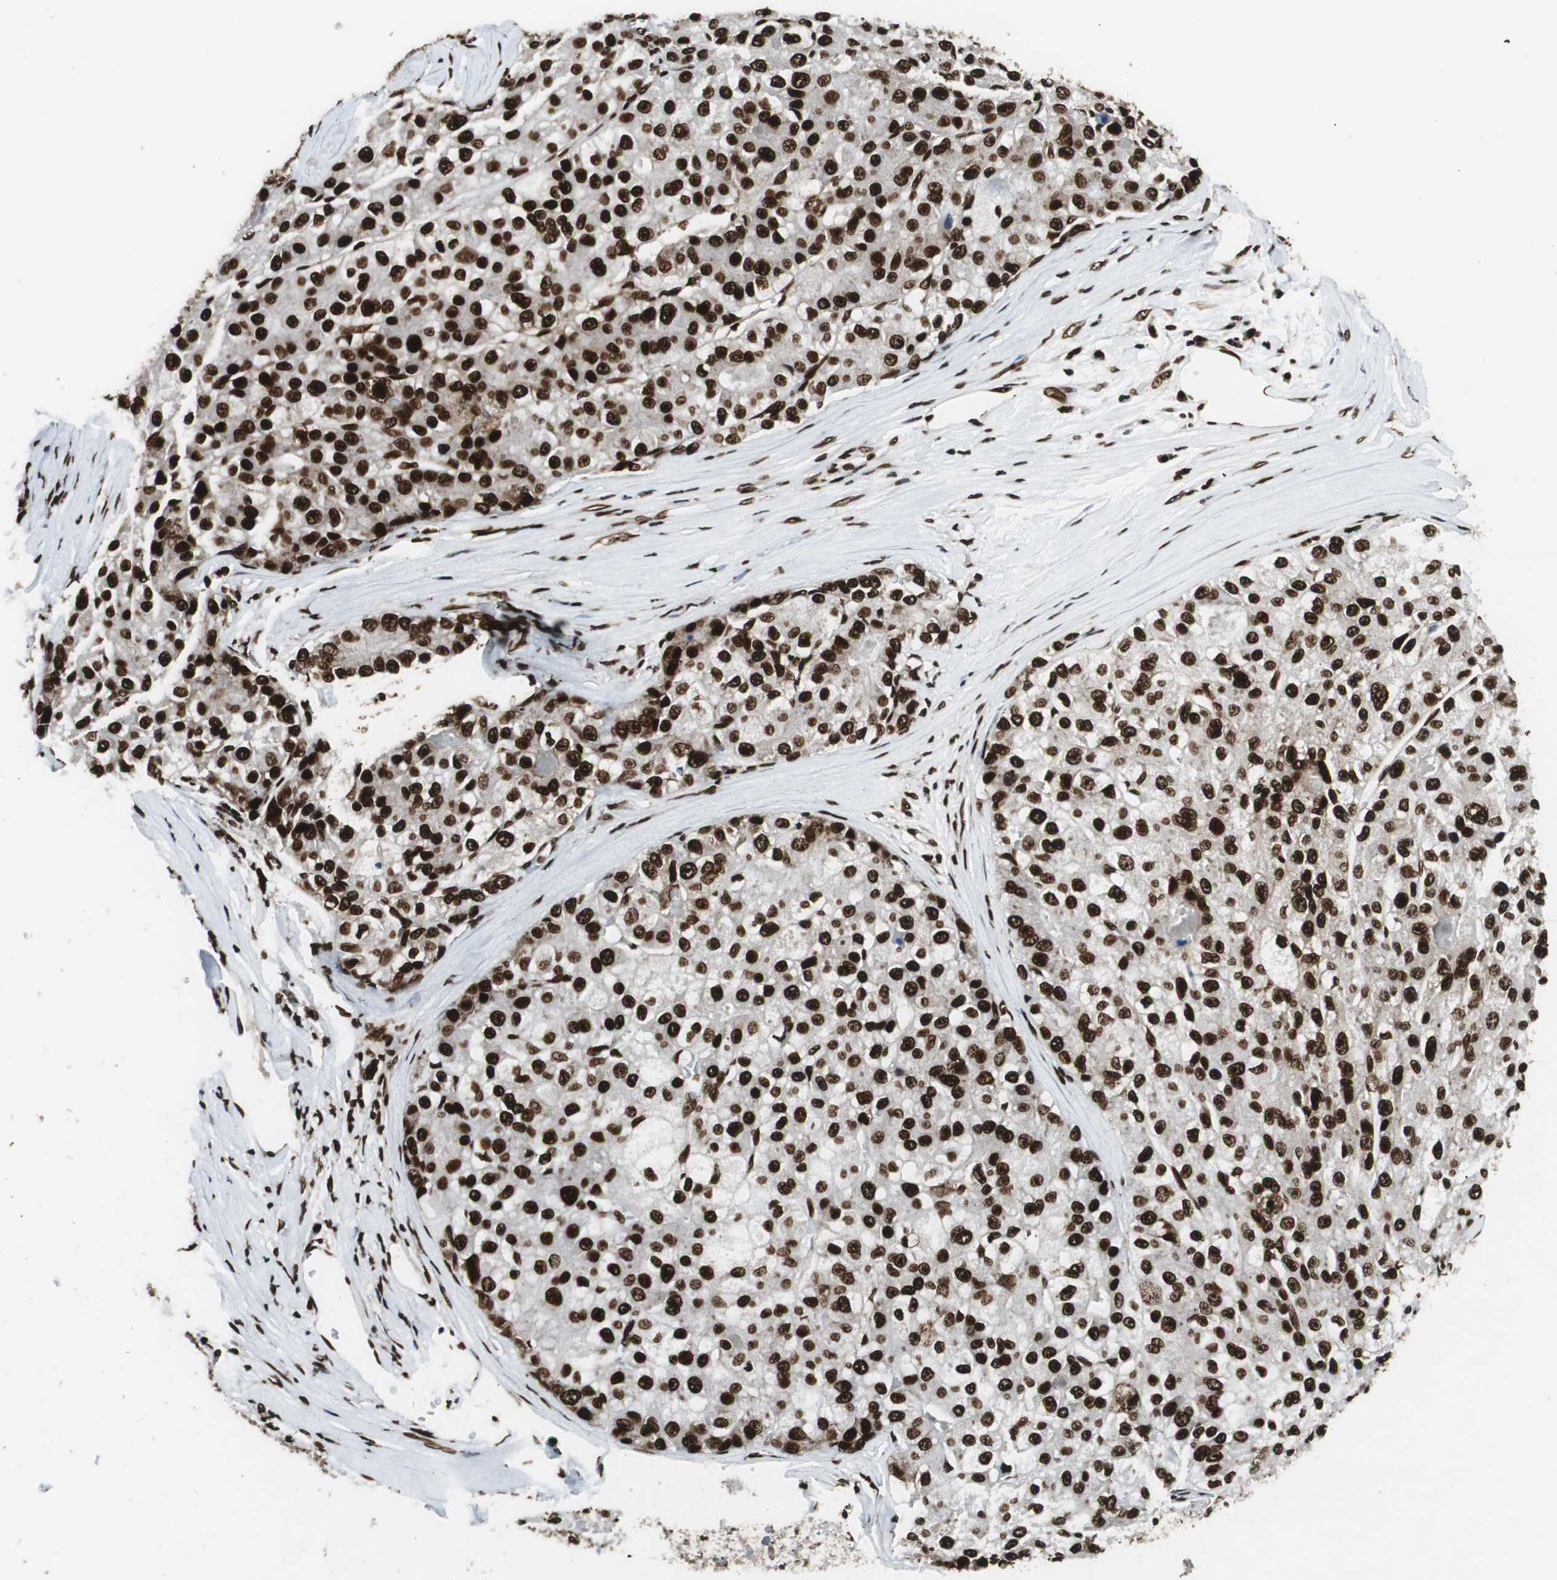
{"staining": {"intensity": "strong", "quantity": ">75%", "location": "nuclear"}, "tissue": "liver cancer", "cell_type": "Tumor cells", "image_type": "cancer", "snomed": [{"axis": "morphology", "description": "Carcinoma, Hepatocellular, NOS"}, {"axis": "topography", "description": "Liver"}], "caption": "Liver hepatocellular carcinoma stained for a protein demonstrates strong nuclear positivity in tumor cells.", "gene": "EWSR1", "patient": {"sex": "male", "age": 80}}